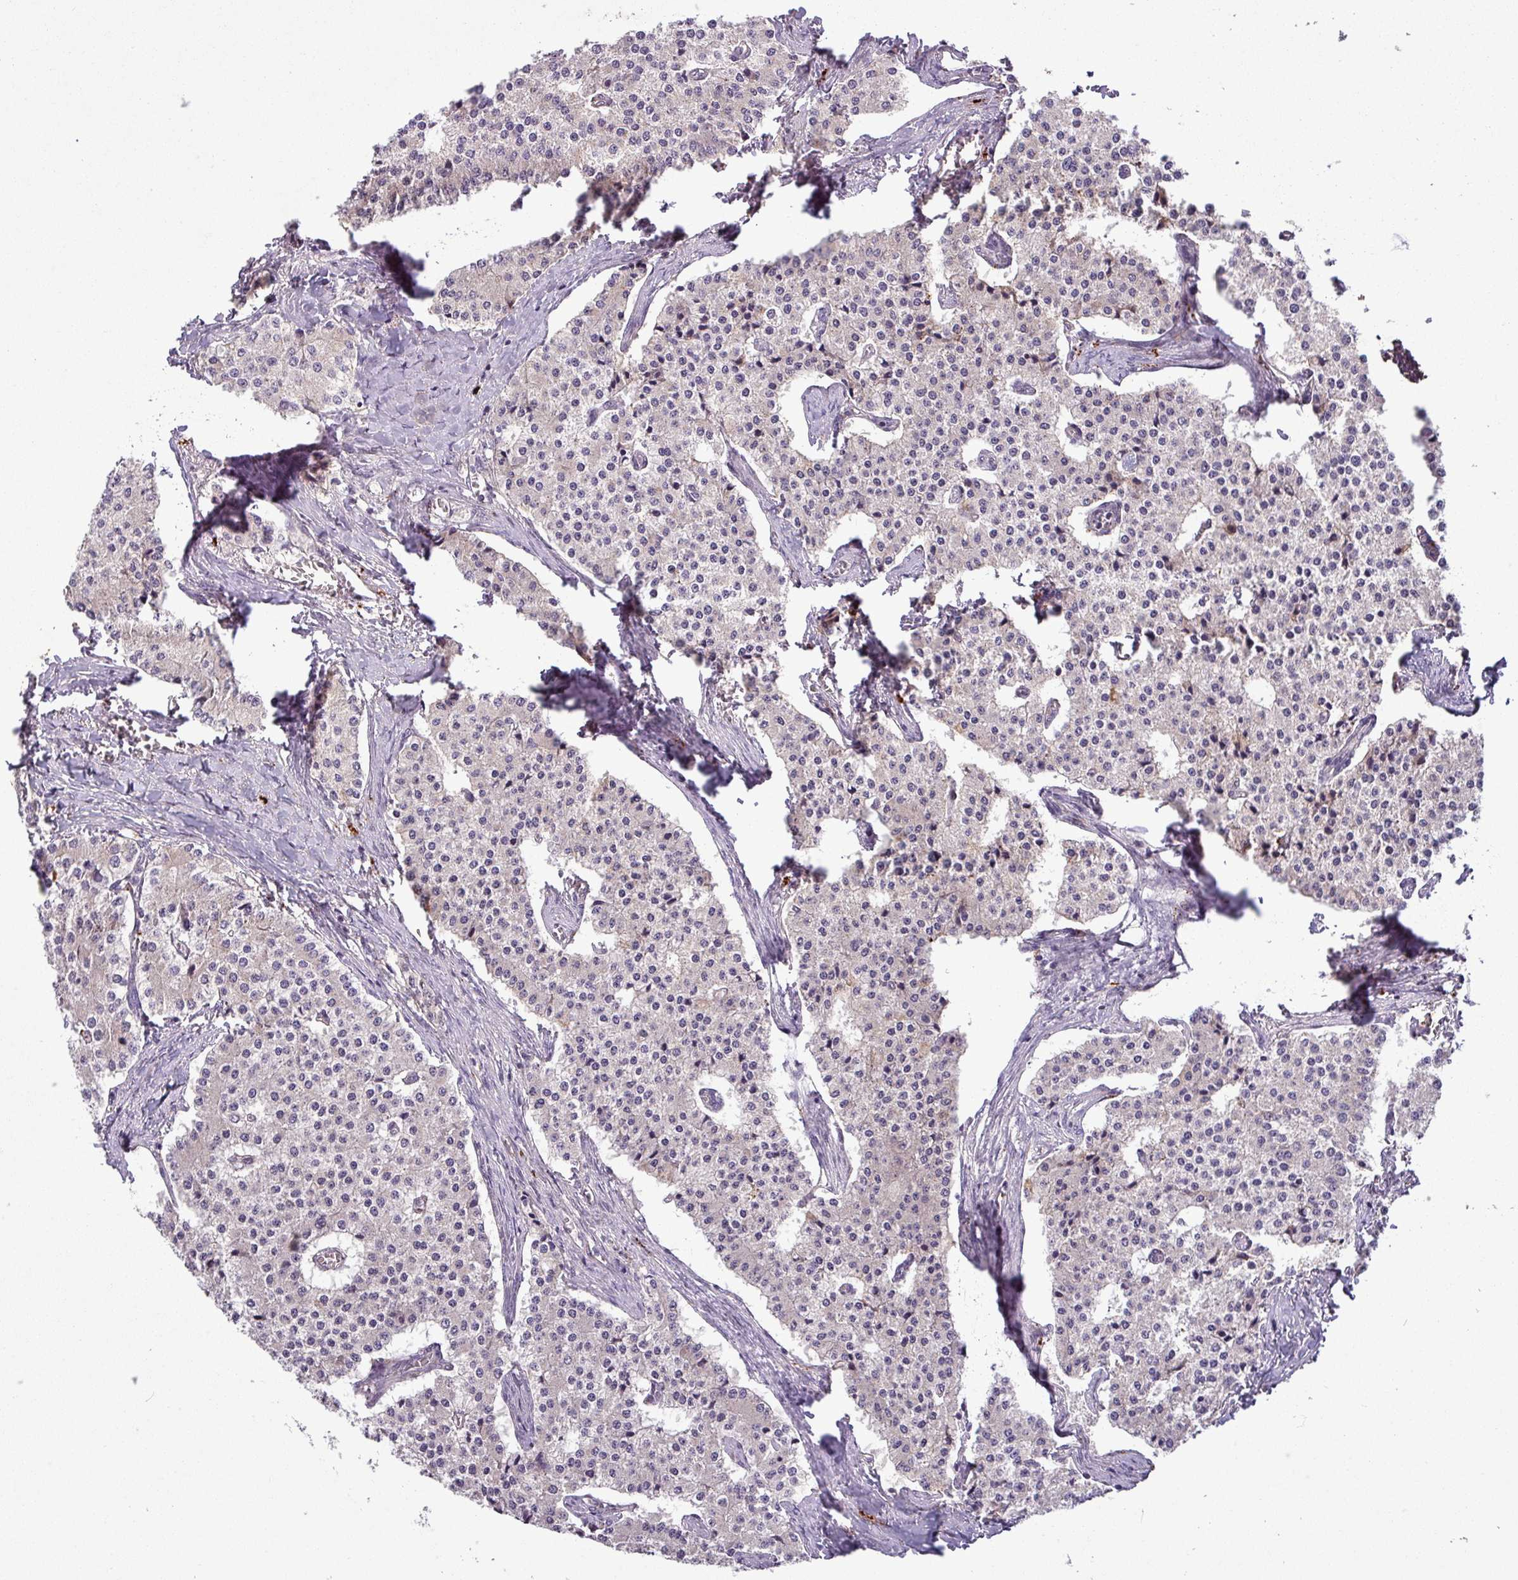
{"staining": {"intensity": "negative", "quantity": "none", "location": "none"}, "tissue": "carcinoid", "cell_type": "Tumor cells", "image_type": "cancer", "snomed": [{"axis": "morphology", "description": "Carcinoid, malignant, NOS"}, {"axis": "topography", "description": "Colon"}], "caption": "High magnification brightfield microscopy of carcinoid (malignant) stained with DAB (3,3'-diaminobenzidine) (brown) and counterstained with hematoxylin (blue): tumor cells show no significant expression.", "gene": "PUS1", "patient": {"sex": "female", "age": 52}}